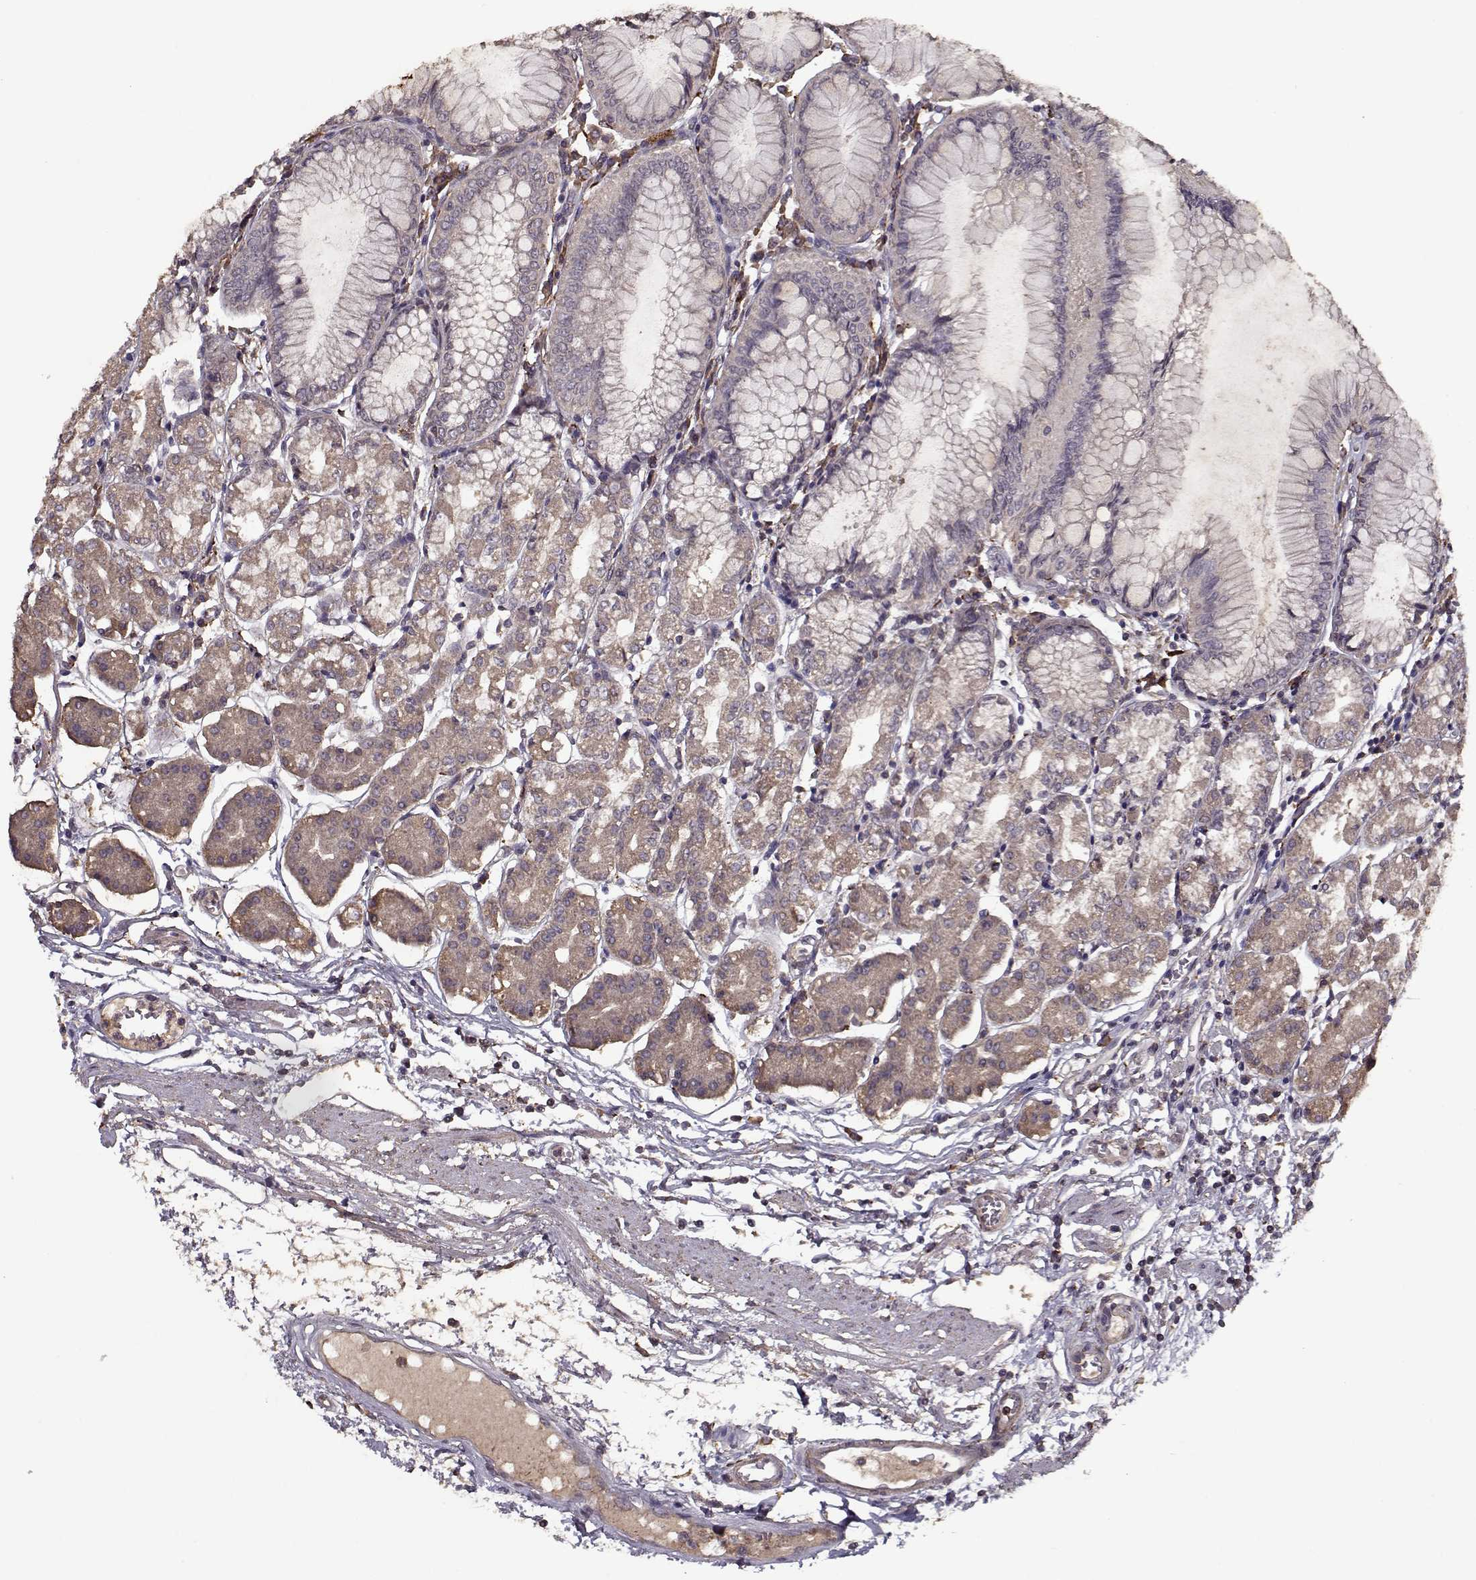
{"staining": {"intensity": "moderate", "quantity": "25%-75%", "location": "cytoplasmic/membranous"}, "tissue": "stomach", "cell_type": "Glandular cells", "image_type": "normal", "snomed": [{"axis": "morphology", "description": "Normal tissue, NOS"}, {"axis": "topography", "description": "Skeletal muscle"}, {"axis": "topography", "description": "Stomach"}], "caption": "IHC (DAB (3,3'-diaminobenzidine)) staining of unremarkable stomach displays moderate cytoplasmic/membranous protein staining in approximately 25%-75% of glandular cells. Nuclei are stained in blue.", "gene": "IMMP1L", "patient": {"sex": "female", "age": 57}}